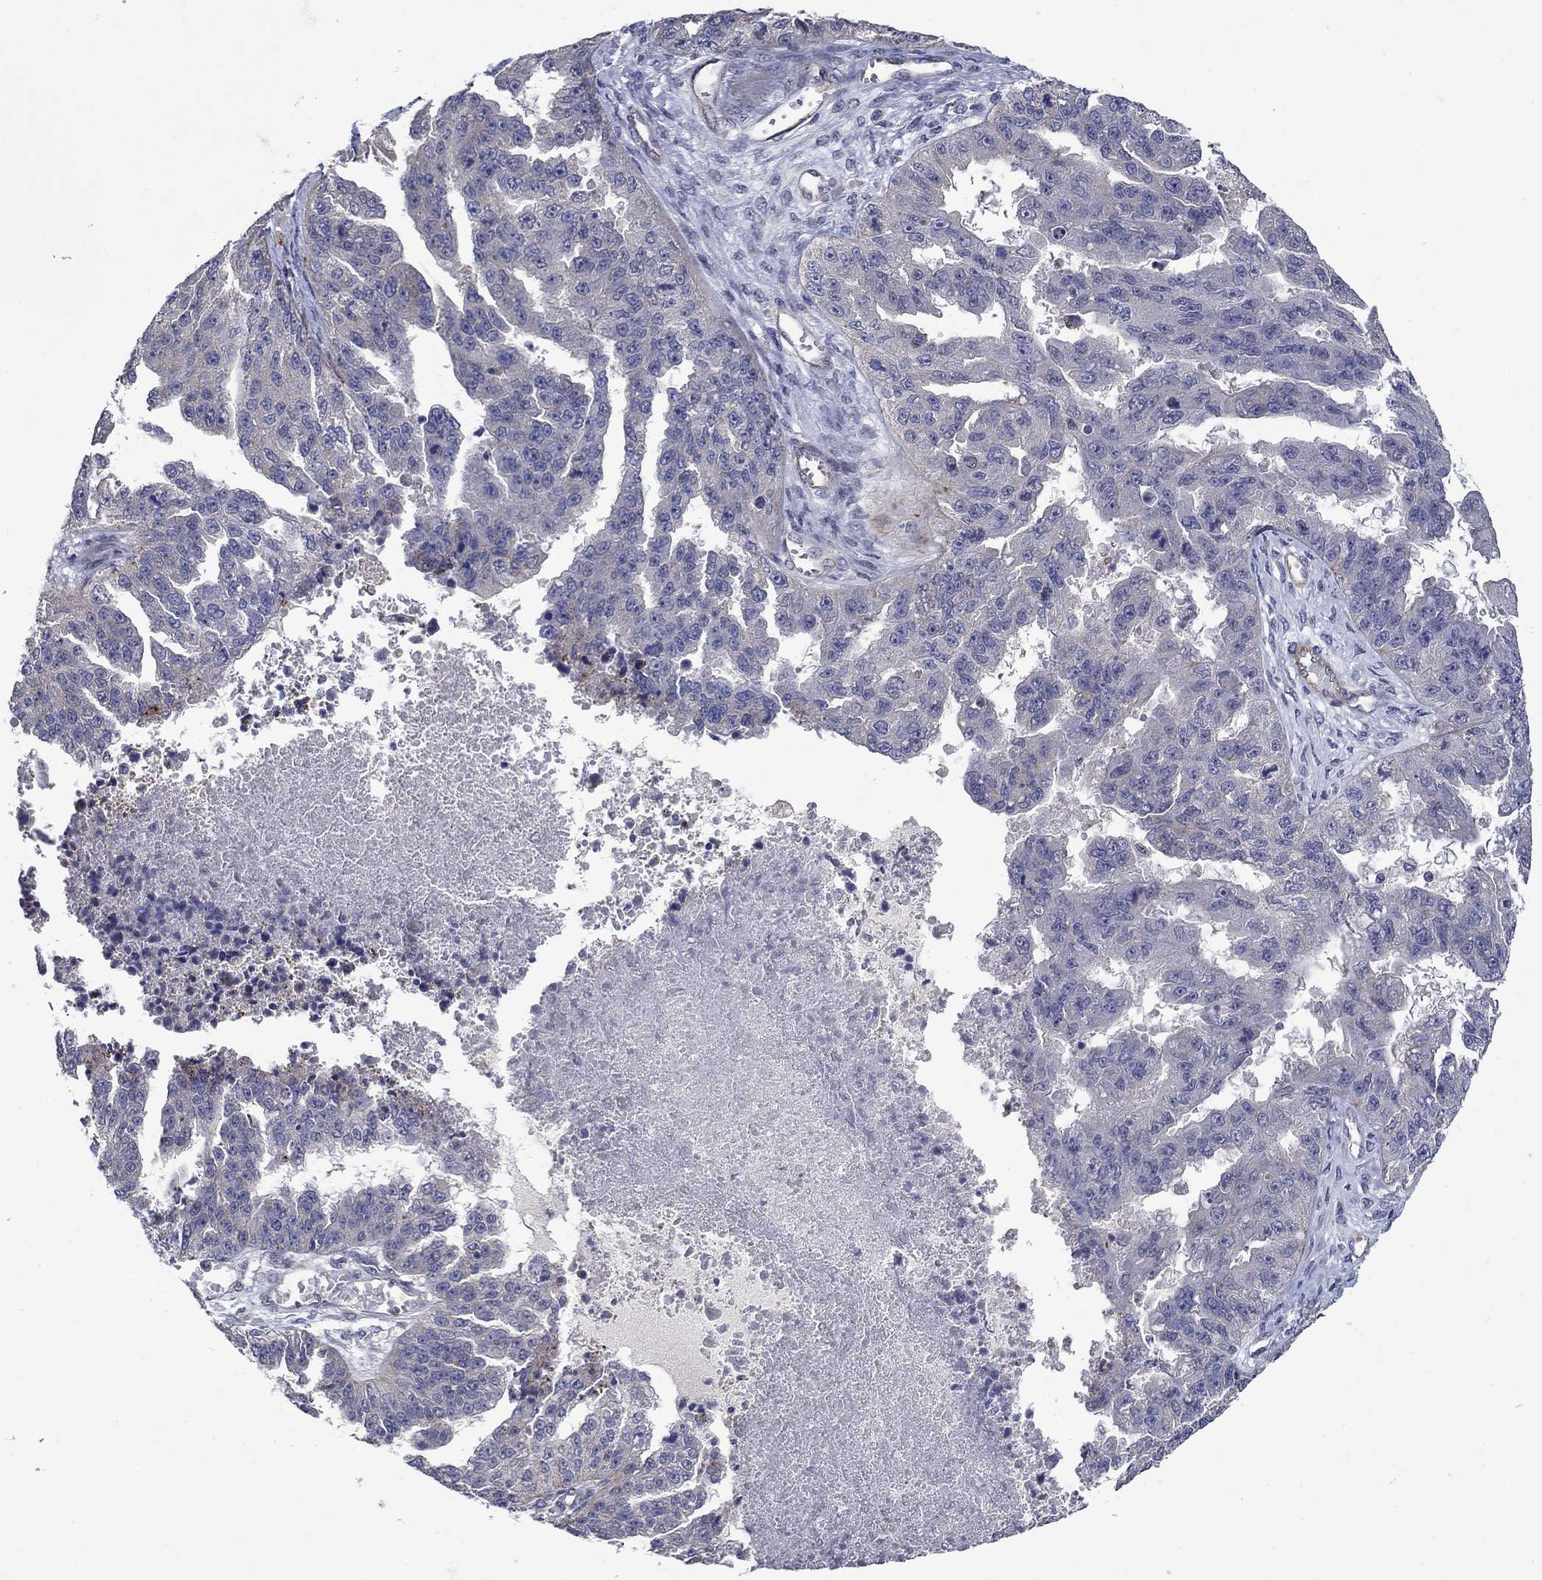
{"staining": {"intensity": "negative", "quantity": "none", "location": "none"}, "tissue": "ovarian cancer", "cell_type": "Tumor cells", "image_type": "cancer", "snomed": [{"axis": "morphology", "description": "Cystadenocarcinoma, serous, NOS"}, {"axis": "topography", "description": "Ovary"}], "caption": "The histopathology image demonstrates no staining of tumor cells in ovarian cancer (serous cystadenocarcinoma).", "gene": "SLC7A1", "patient": {"sex": "female", "age": 58}}